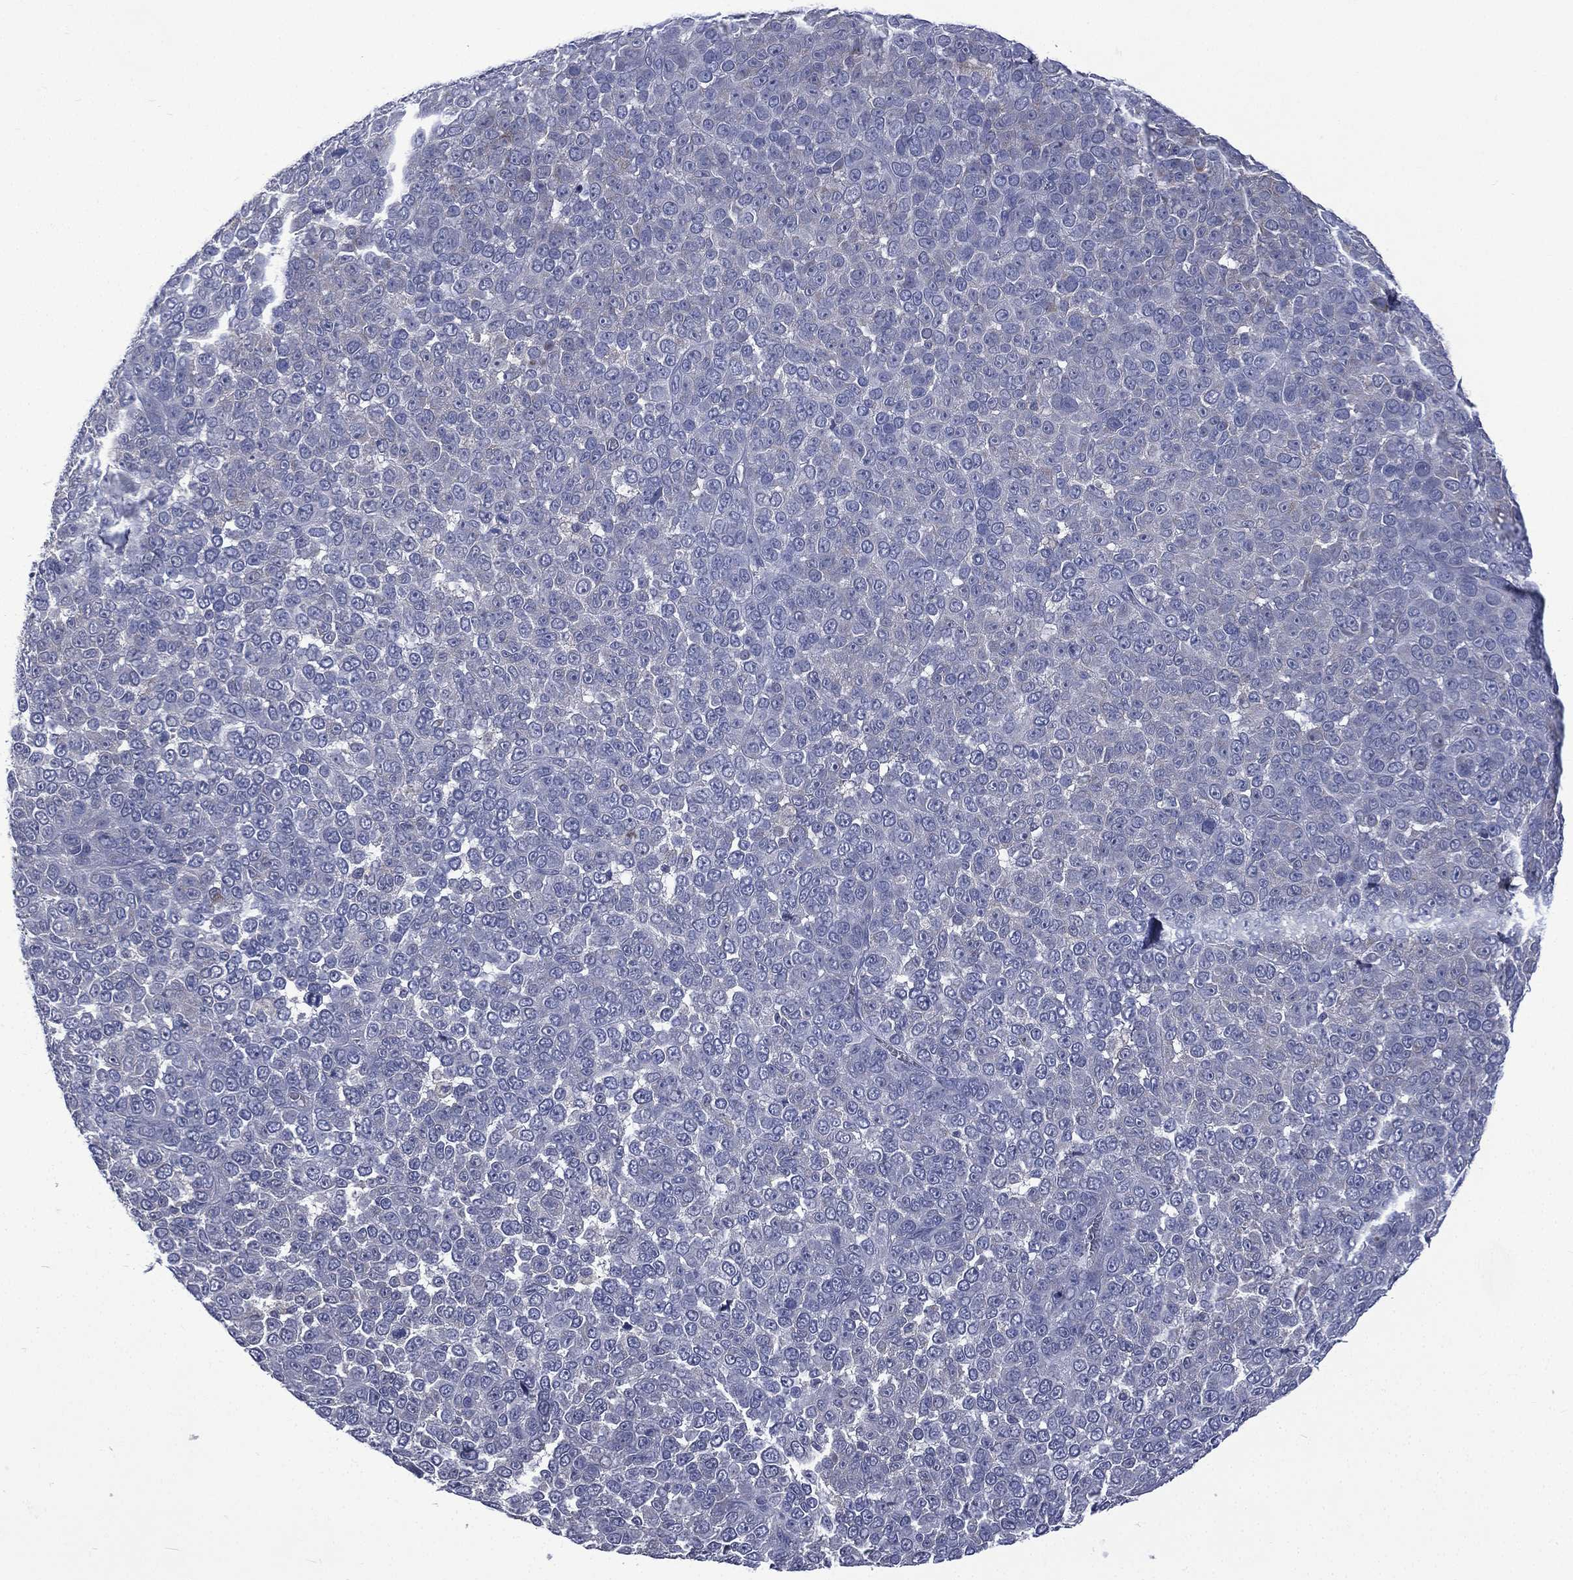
{"staining": {"intensity": "negative", "quantity": "none", "location": "none"}, "tissue": "melanoma", "cell_type": "Tumor cells", "image_type": "cancer", "snomed": [{"axis": "morphology", "description": "Malignant melanoma, NOS"}, {"axis": "topography", "description": "Skin"}], "caption": "This is a photomicrograph of IHC staining of melanoma, which shows no expression in tumor cells.", "gene": "CA12", "patient": {"sex": "female", "age": 95}}